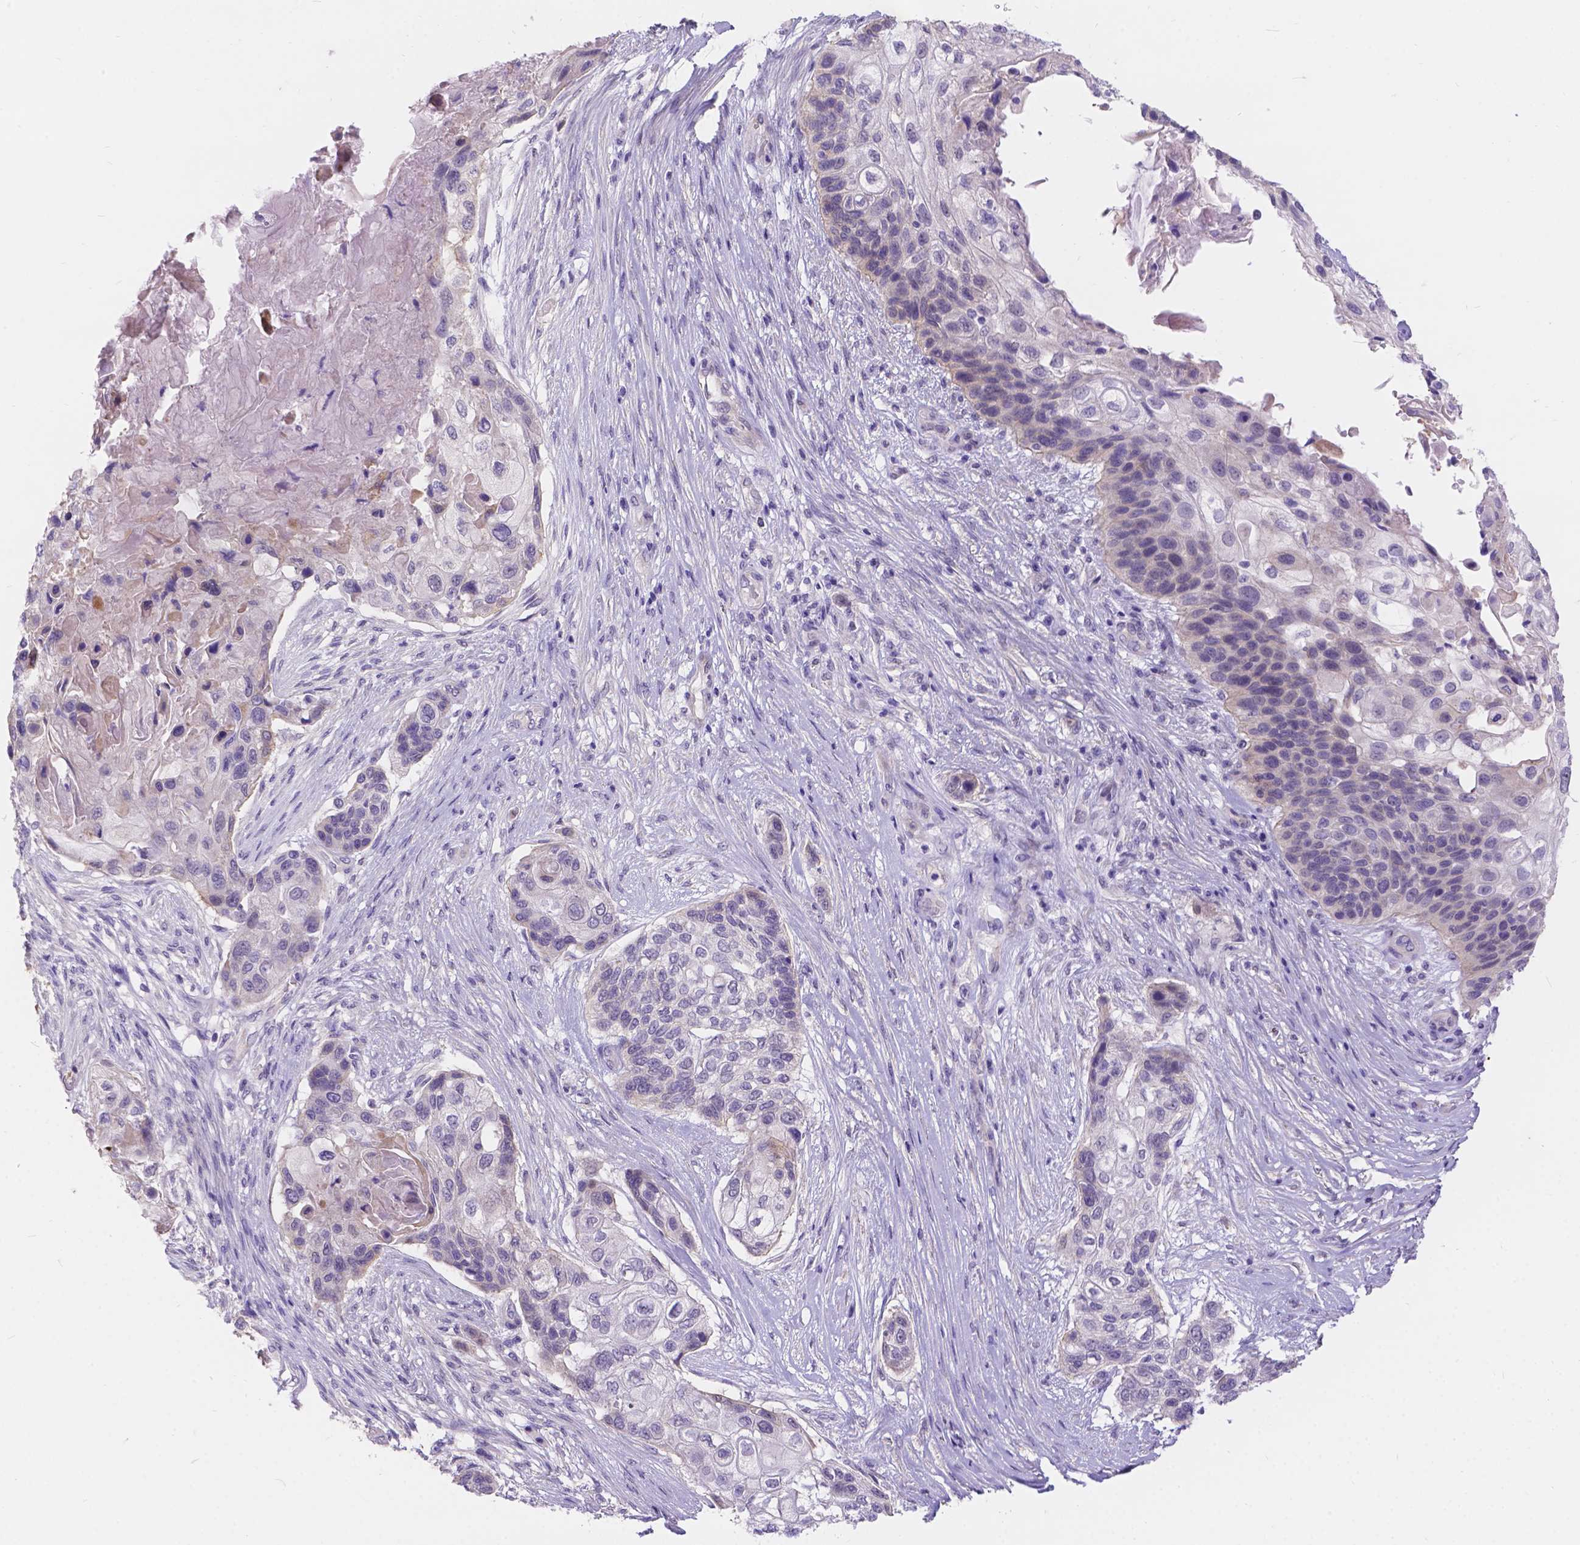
{"staining": {"intensity": "negative", "quantity": "none", "location": "none"}, "tissue": "lung cancer", "cell_type": "Tumor cells", "image_type": "cancer", "snomed": [{"axis": "morphology", "description": "Squamous cell carcinoma, NOS"}, {"axis": "topography", "description": "Lung"}], "caption": "High power microscopy photomicrograph of an IHC photomicrograph of squamous cell carcinoma (lung), revealing no significant positivity in tumor cells.", "gene": "DLEC1", "patient": {"sex": "male", "age": 69}}